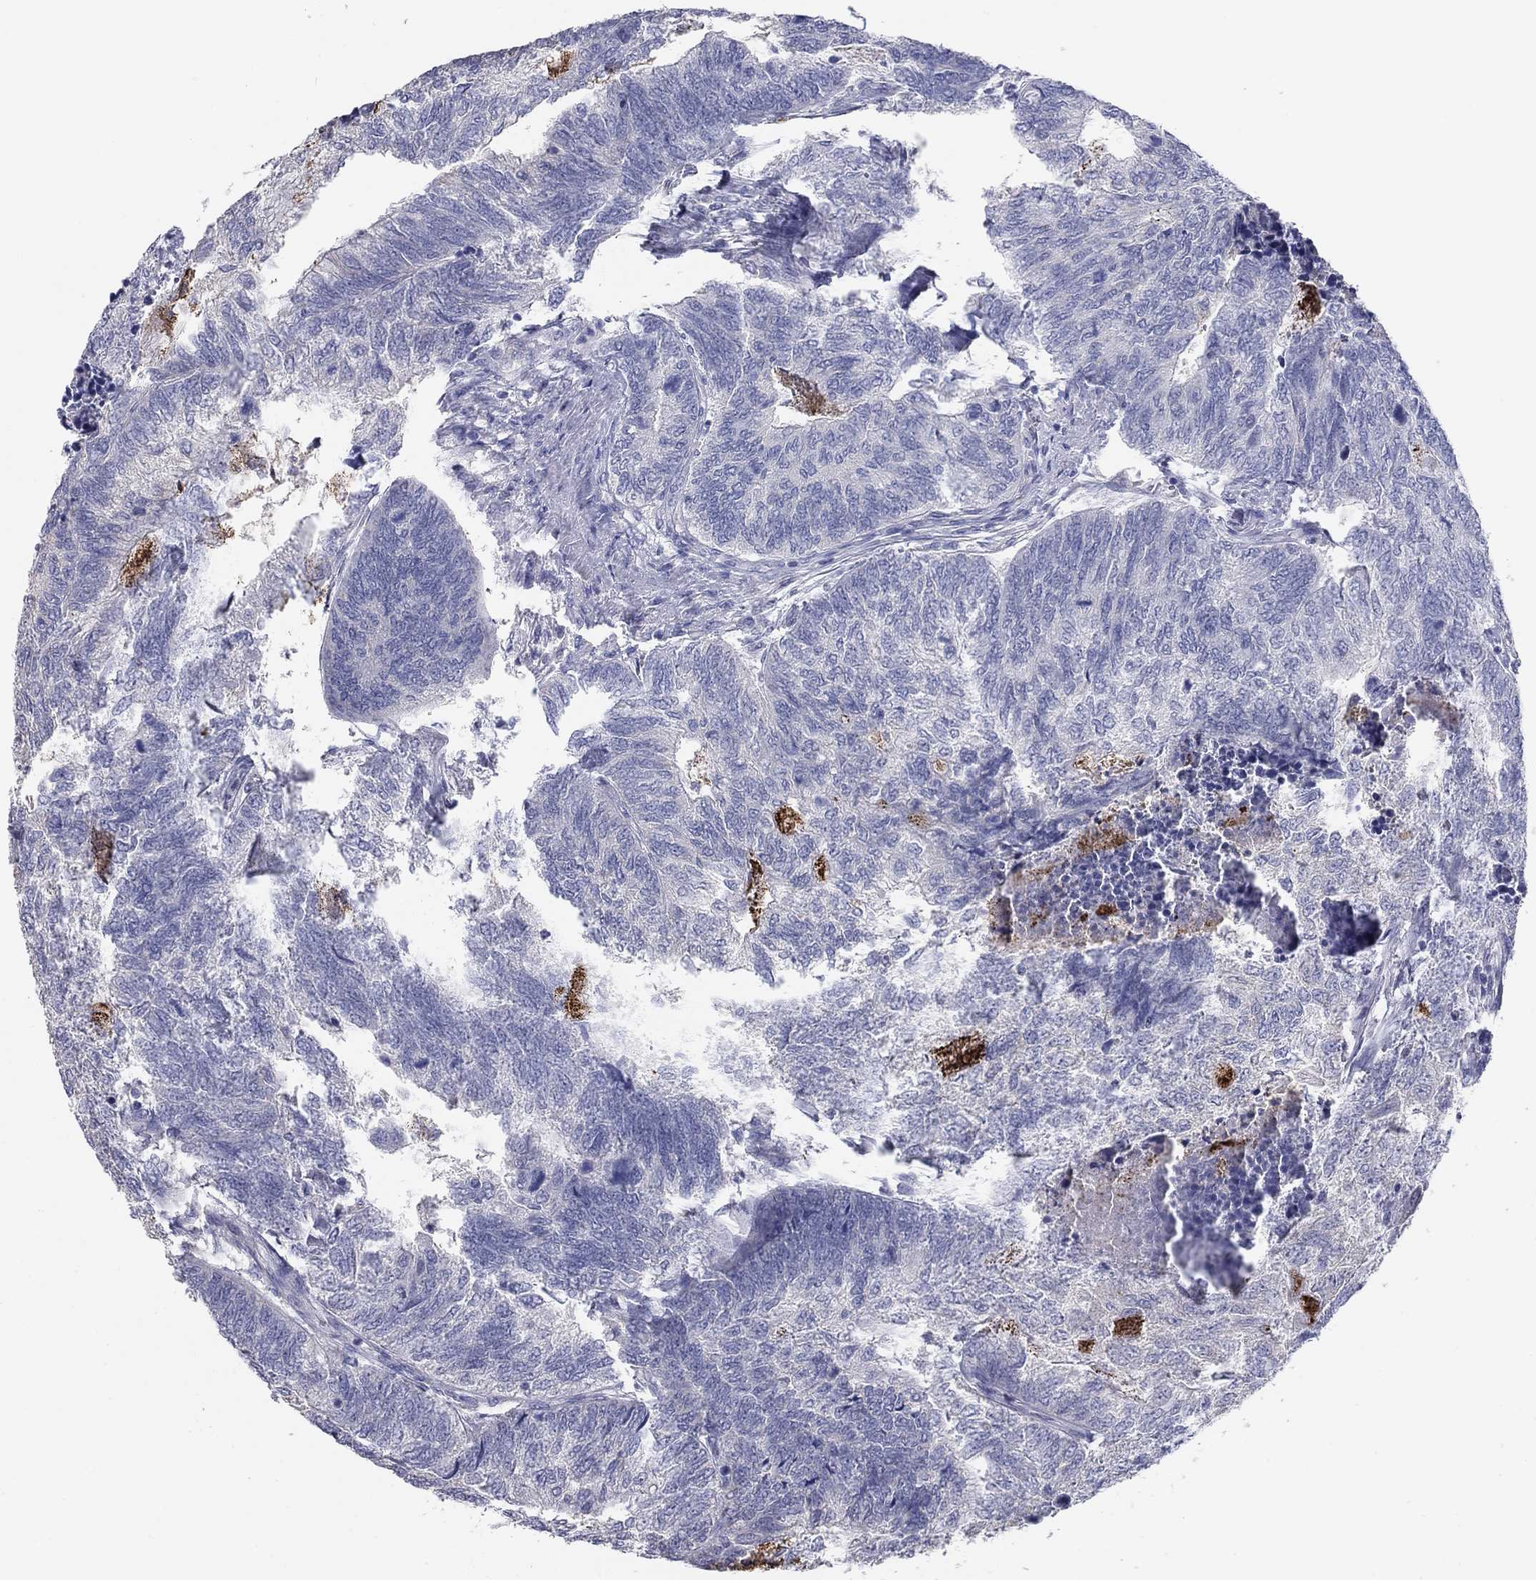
{"staining": {"intensity": "negative", "quantity": "none", "location": "none"}, "tissue": "colorectal cancer", "cell_type": "Tumor cells", "image_type": "cancer", "snomed": [{"axis": "morphology", "description": "Adenocarcinoma, NOS"}, {"axis": "topography", "description": "Colon"}], "caption": "Tumor cells are negative for protein expression in human colorectal cancer.", "gene": "GRK7", "patient": {"sex": "female", "age": 67}}